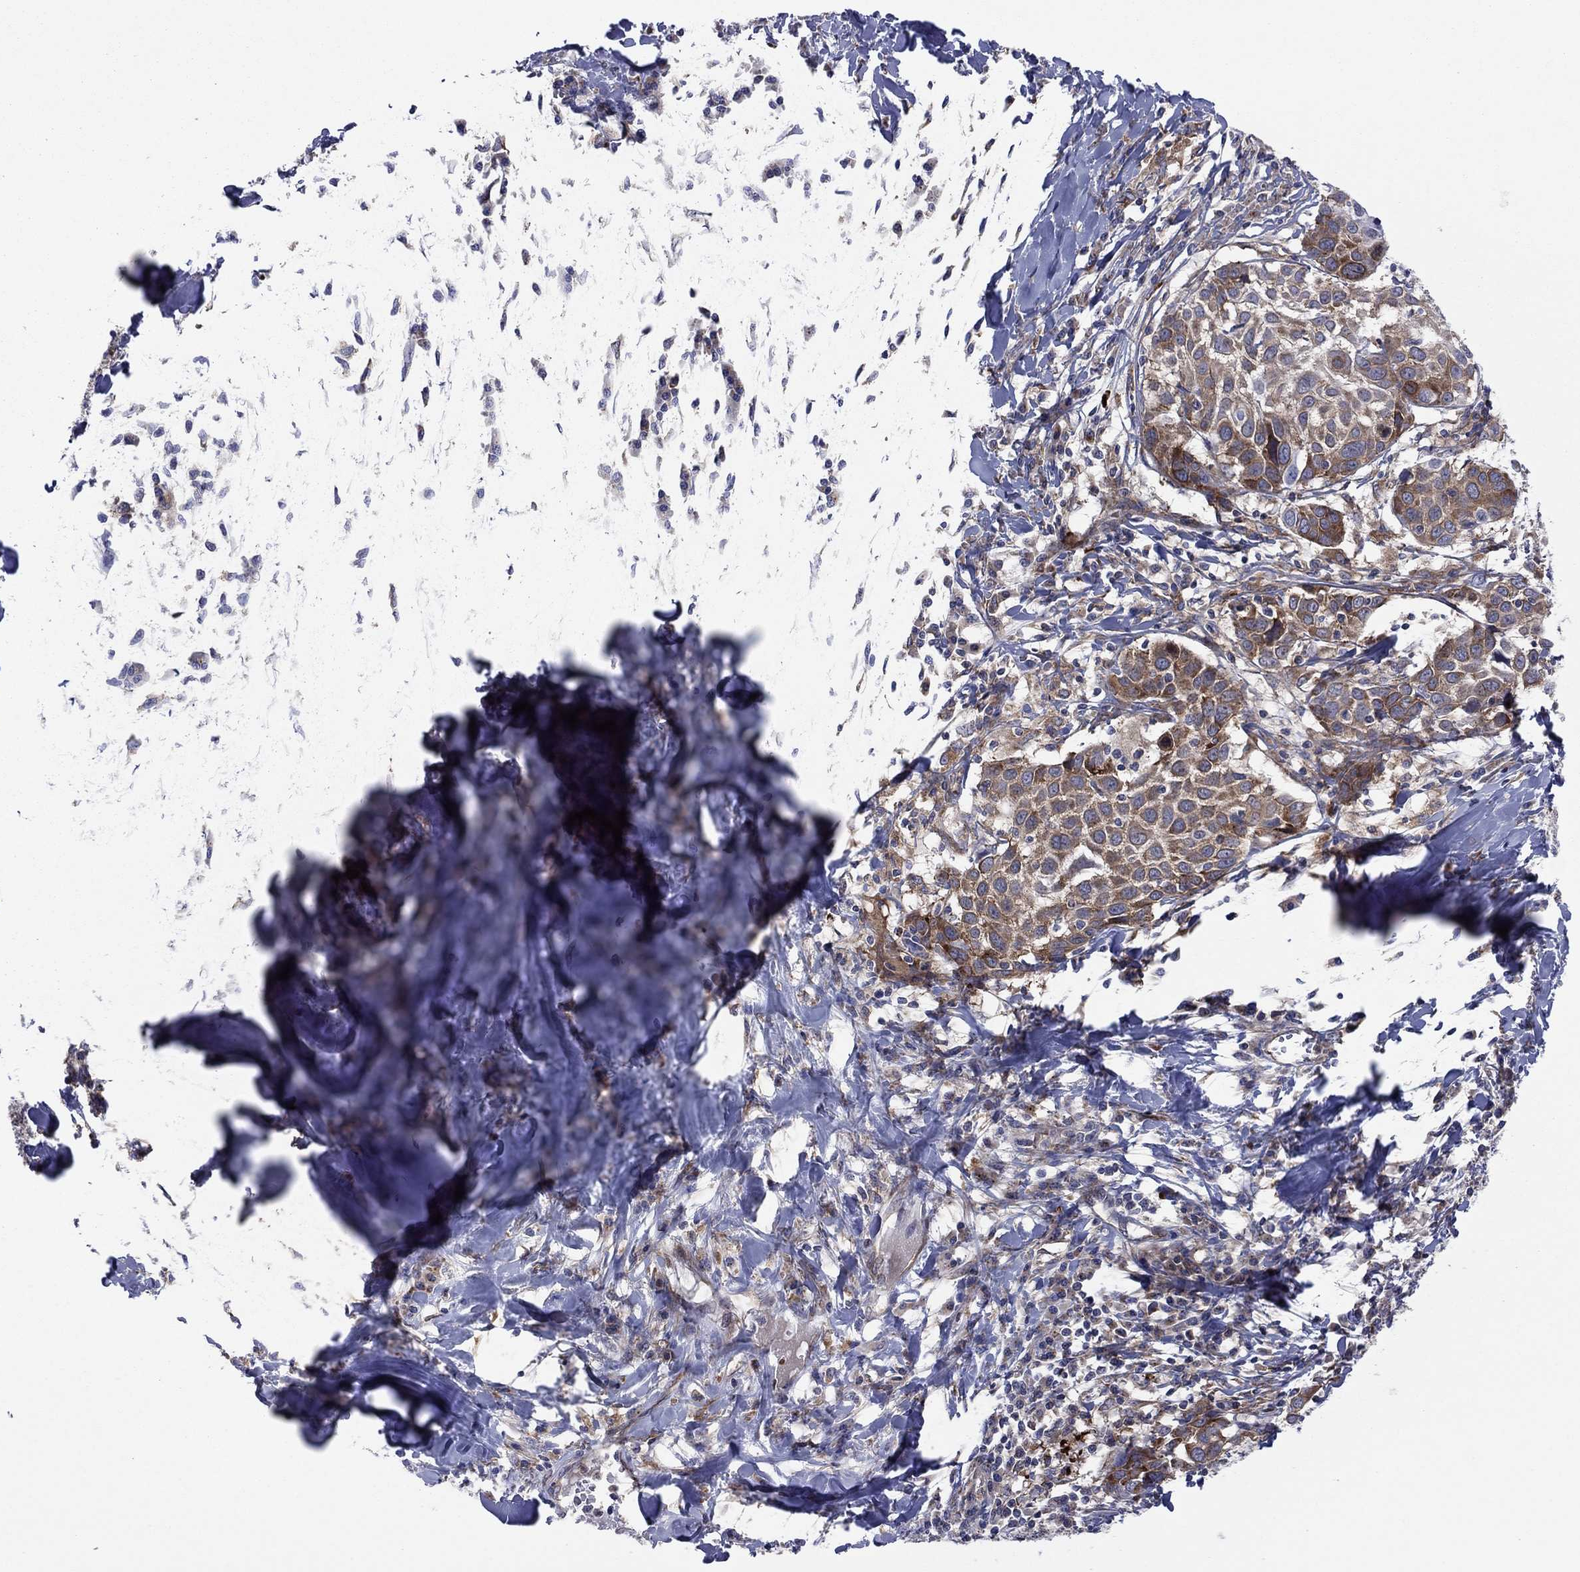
{"staining": {"intensity": "moderate", "quantity": "25%-75%", "location": "cytoplasmic/membranous"}, "tissue": "lung cancer", "cell_type": "Tumor cells", "image_type": "cancer", "snomed": [{"axis": "morphology", "description": "Squamous cell carcinoma, NOS"}, {"axis": "topography", "description": "Lung"}], "caption": "This is a micrograph of immunohistochemistry staining of squamous cell carcinoma (lung), which shows moderate positivity in the cytoplasmic/membranous of tumor cells.", "gene": "GPR155", "patient": {"sex": "male", "age": 57}}